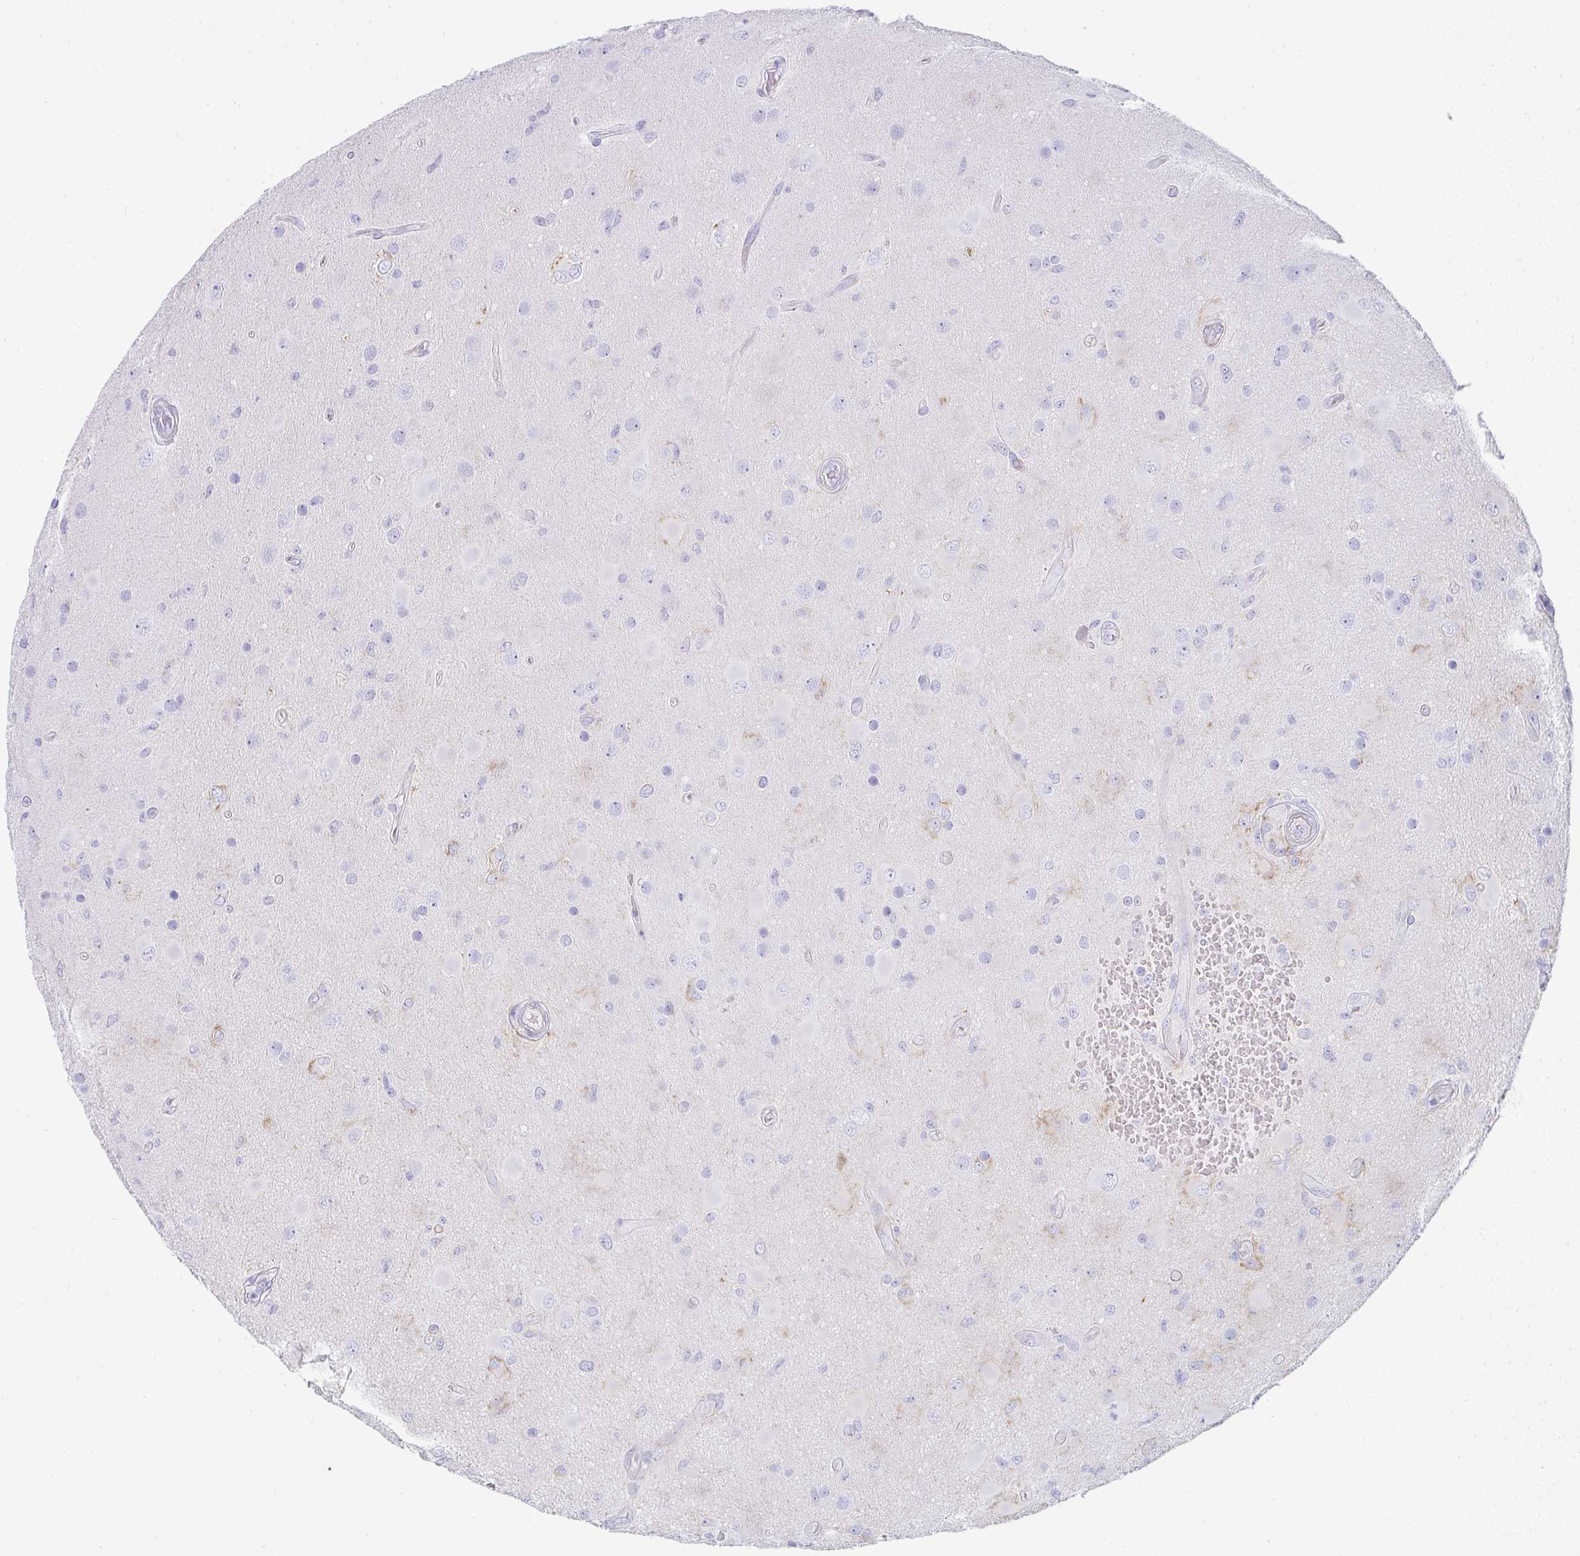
{"staining": {"intensity": "negative", "quantity": "none", "location": "none"}, "tissue": "glioma", "cell_type": "Tumor cells", "image_type": "cancer", "snomed": [{"axis": "morphology", "description": "Glioma, malignant, High grade"}, {"axis": "topography", "description": "Brain"}], "caption": "Immunohistochemistry (IHC) photomicrograph of neoplastic tissue: human high-grade glioma (malignant) stained with DAB exhibits no significant protein expression in tumor cells.", "gene": "PRND", "patient": {"sex": "male", "age": 53}}